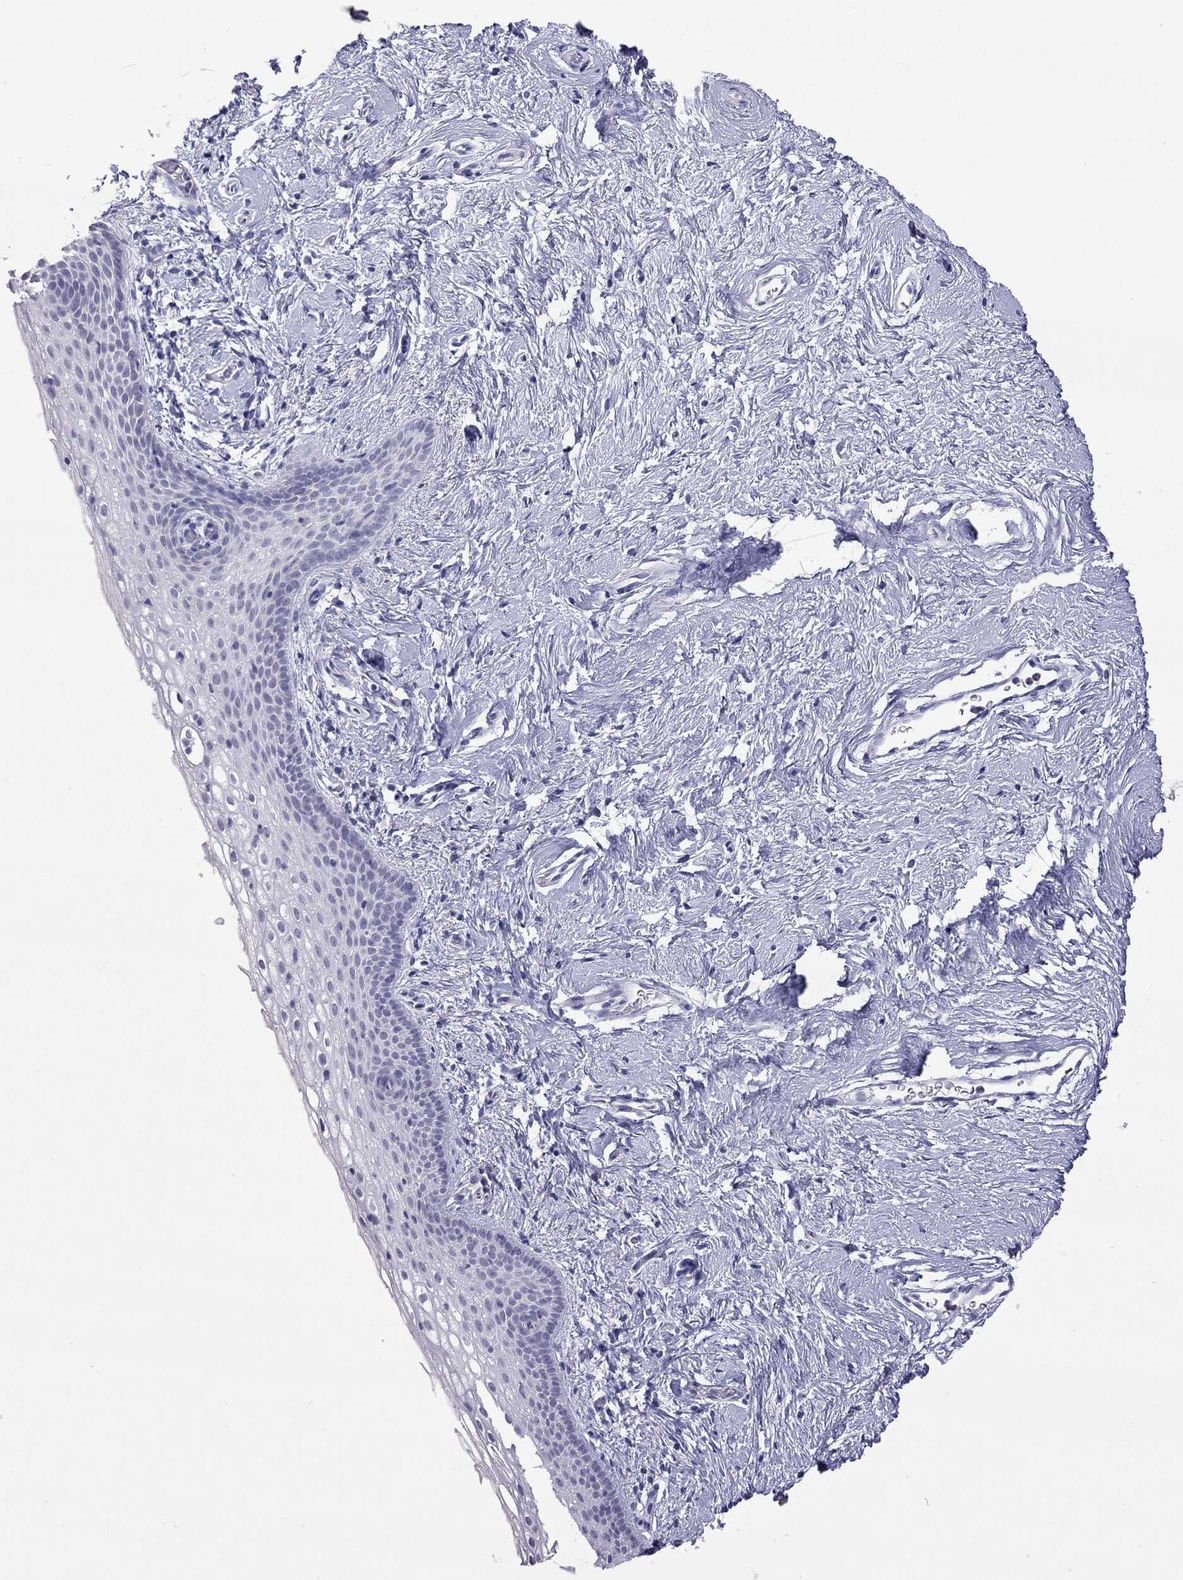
{"staining": {"intensity": "negative", "quantity": "none", "location": "none"}, "tissue": "vagina", "cell_type": "Squamous epithelial cells", "image_type": "normal", "snomed": [{"axis": "morphology", "description": "Normal tissue, NOS"}, {"axis": "topography", "description": "Vagina"}], "caption": "Immunohistochemistry image of normal vagina stained for a protein (brown), which exhibits no expression in squamous epithelial cells. (DAB (3,3'-diaminobenzidine) immunohistochemistry, high magnification).", "gene": "JHY", "patient": {"sex": "female", "age": 61}}